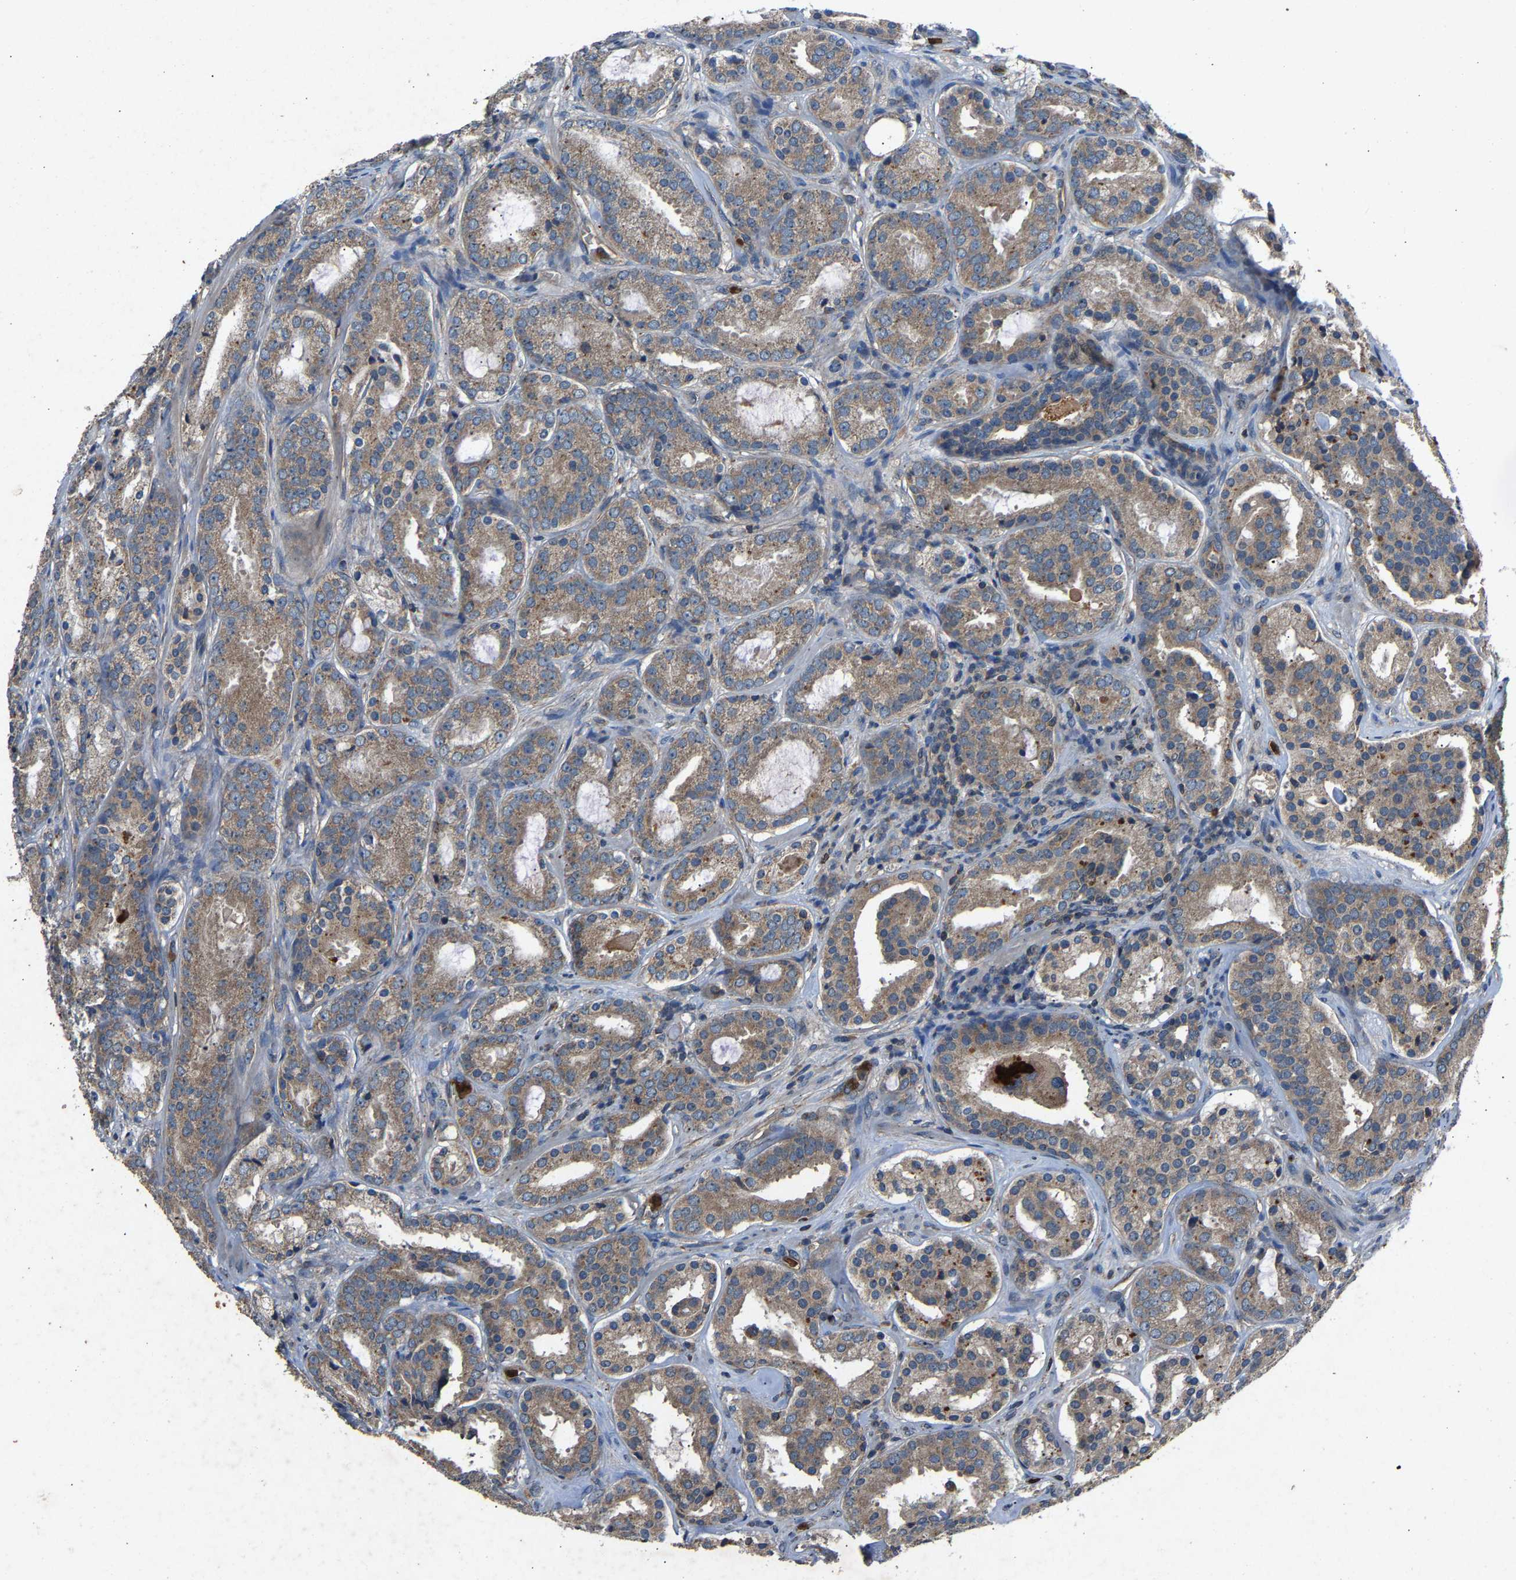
{"staining": {"intensity": "weak", "quantity": ">75%", "location": "cytoplasmic/membranous"}, "tissue": "prostate cancer", "cell_type": "Tumor cells", "image_type": "cancer", "snomed": [{"axis": "morphology", "description": "Adenocarcinoma, Low grade"}, {"axis": "topography", "description": "Prostate"}], "caption": "DAB immunohistochemical staining of prostate cancer shows weak cytoplasmic/membranous protein staining in approximately >75% of tumor cells.", "gene": "PPID", "patient": {"sex": "male", "age": 69}}